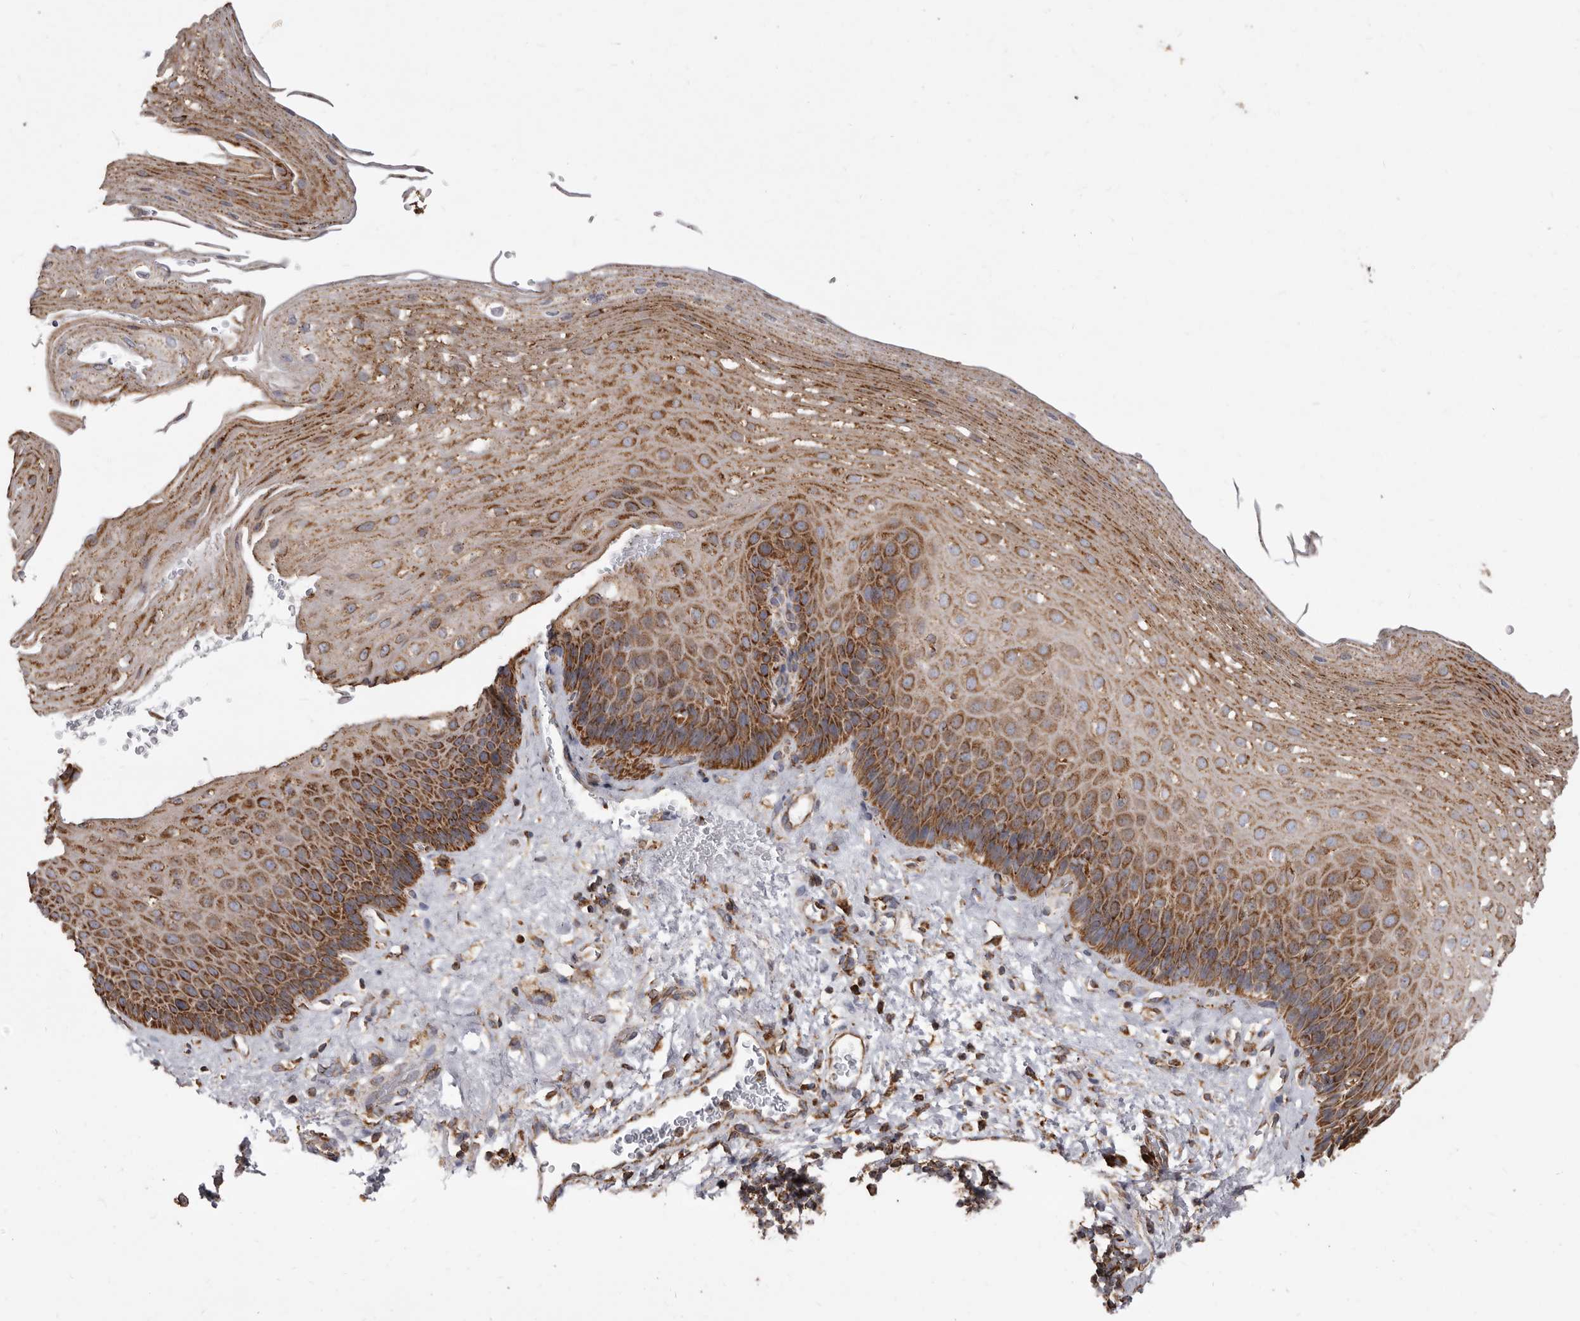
{"staining": {"intensity": "strong", "quantity": ">75%", "location": "cytoplasmic/membranous"}, "tissue": "esophagus", "cell_type": "Squamous epithelial cells", "image_type": "normal", "snomed": [{"axis": "morphology", "description": "Normal tissue, NOS"}, {"axis": "topography", "description": "Esophagus"}], "caption": "Esophagus was stained to show a protein in brown. There is high levels of strong cytoplasmic/membranous staining in approximately >75% of squamous epithelial cells. The protein of interest is shown in brown color, while the nuclei are stained blue.", "gene": "CDK5RAP3", "patient": {"sex": "female", "age": 66}}